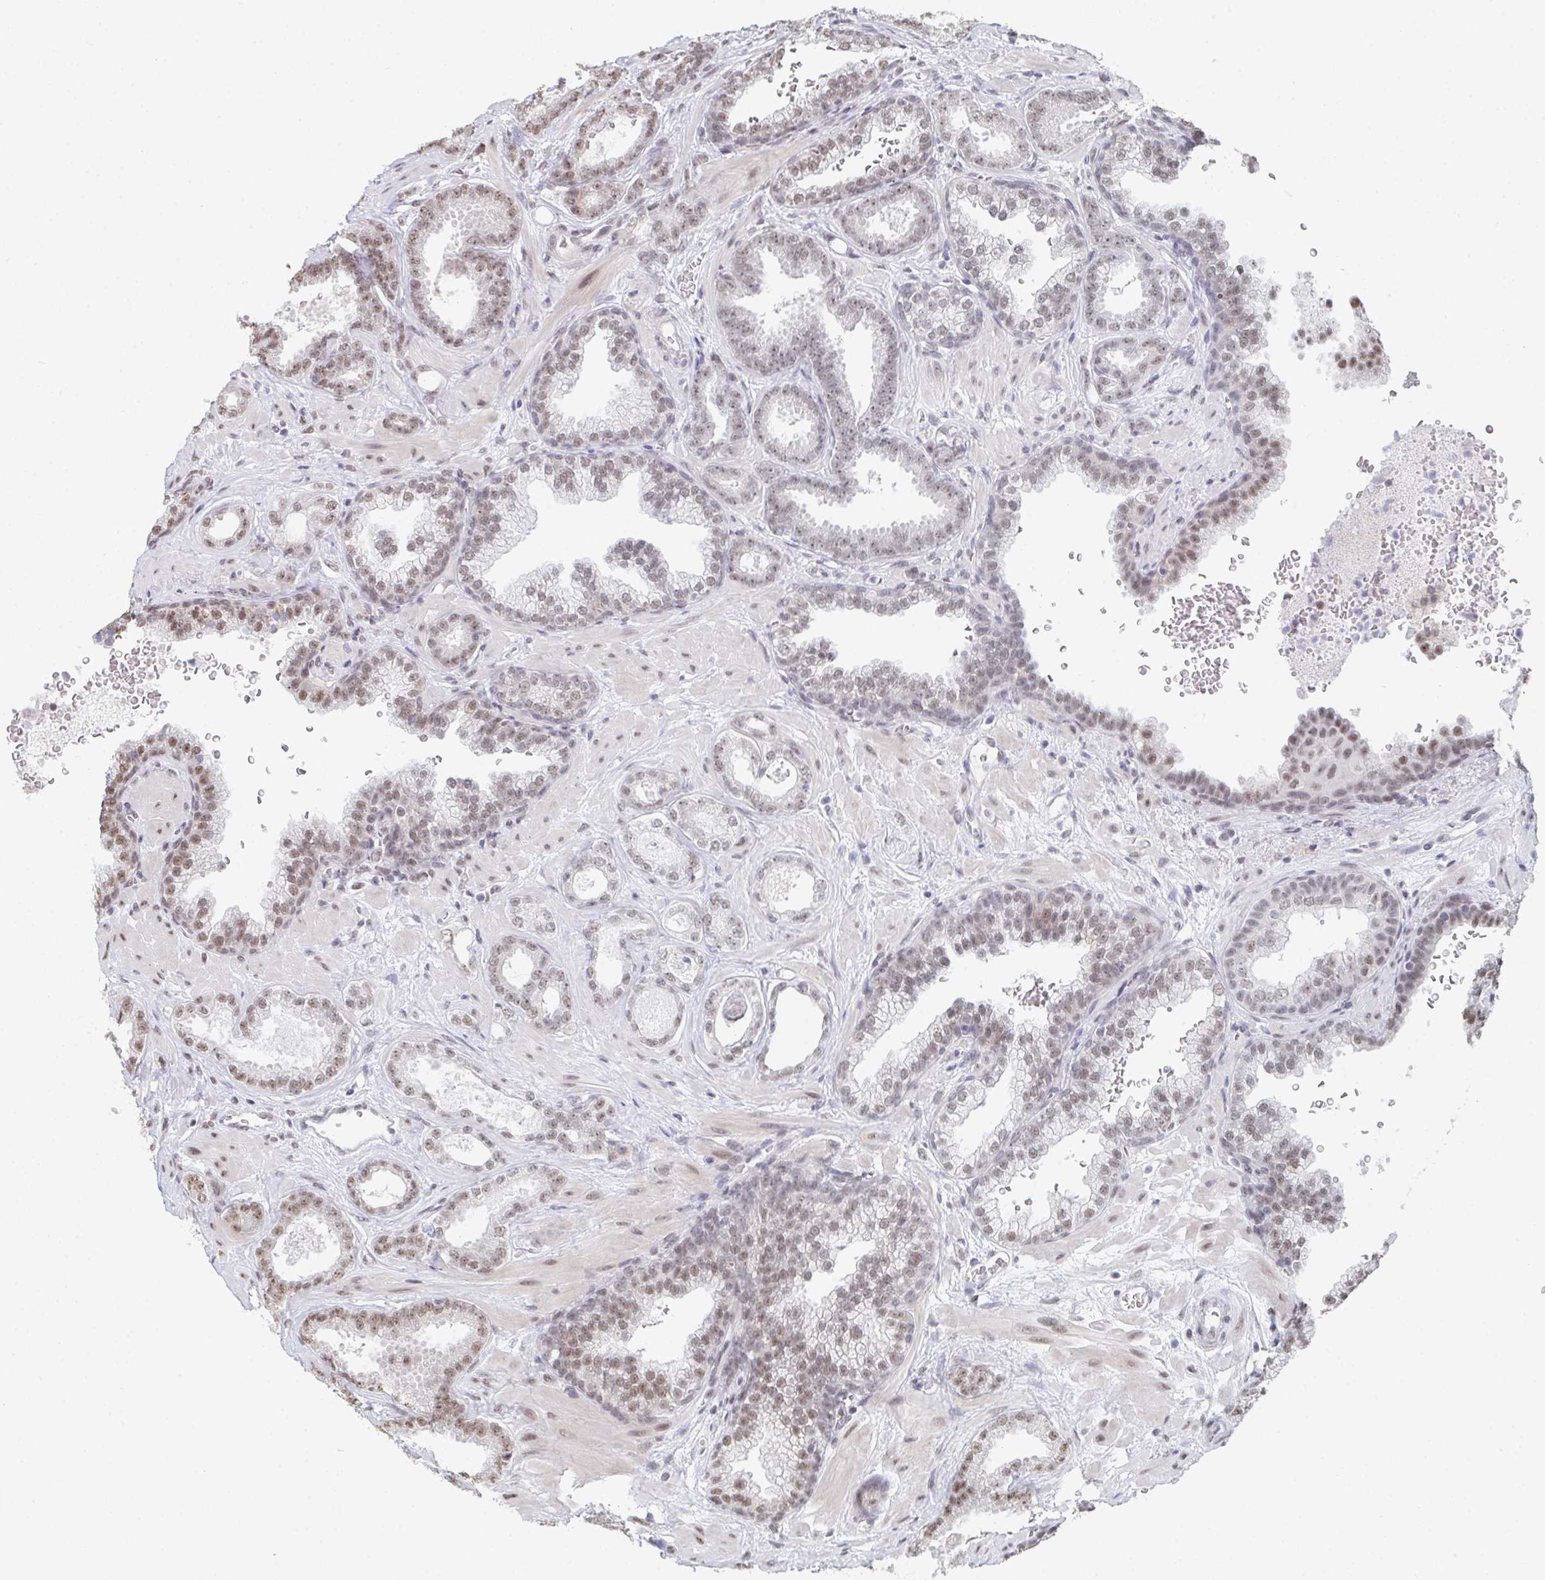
{"staining": {"intensity": "weak", "quantity": "25%-75%", "location": "nuclear"}, "tissue": "prostate cancer", "cell_type": "Tumor cells", "image_type": "cancer", "snomed": [{"axis": "morphology", "description": "Adenocarcinoma, High grade"}, {"axis": "topography", "description": "Prostate"}], "caption": "The histopathology image shows a brown stain indicating the presence of a protein in the nuclear of tumor cells in prostate adenocarcinoma (high-grade). (DAB (3,3'-diaminobenzidine) = brown stain, brightfield microscopy at high magnification).", "gene": "MBNL1", "patient": {"sex": "male", "age": 58}}